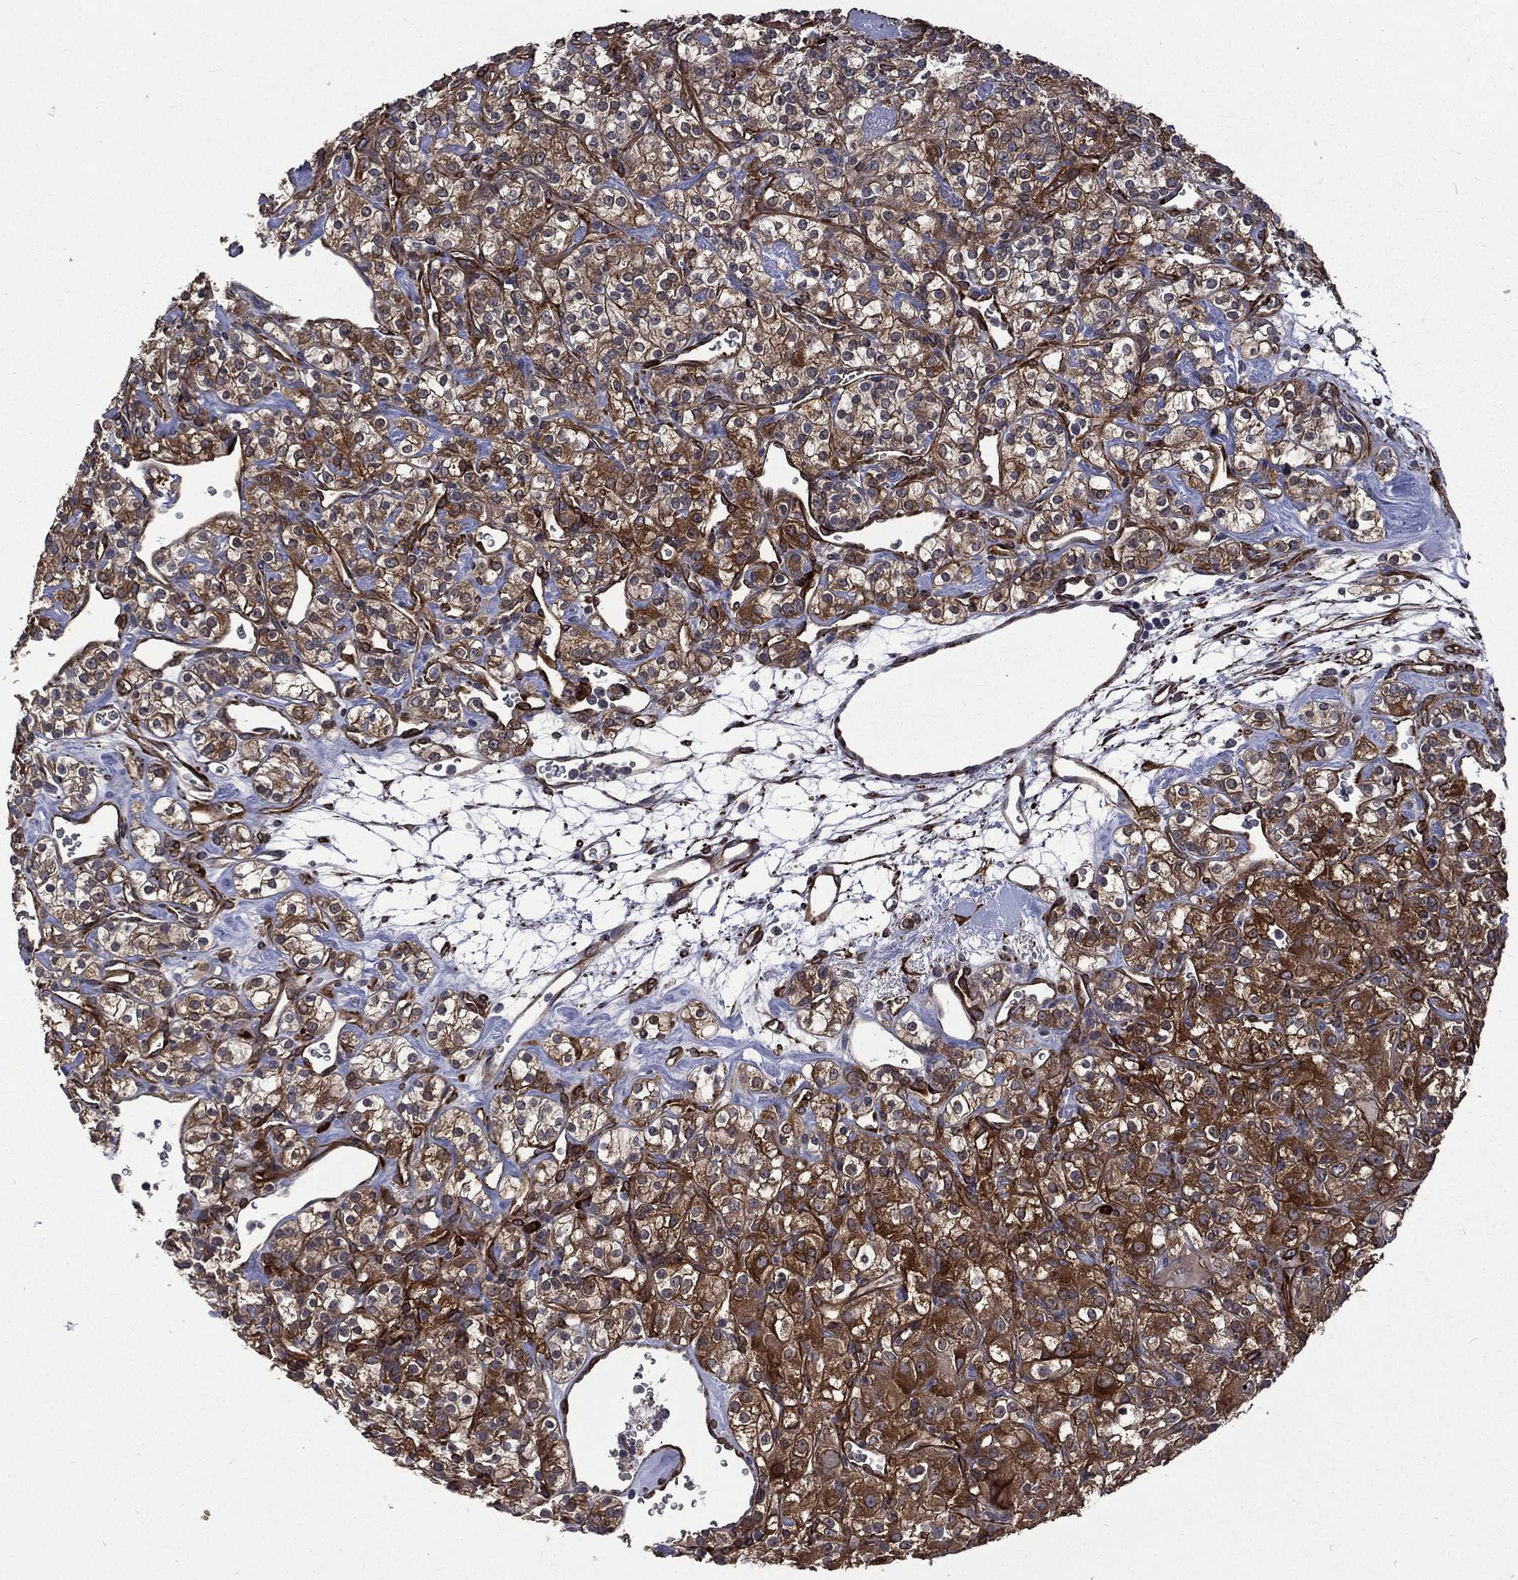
{"staining": {"intensity": "strong", "quantity": ">75%", "location": "cytoplasmic/membranous"}, "tissue": "renal cancer", "cell_type": "Tumor cells", "image_type": "cancer", "snomed": [{"axis": "morphology", "description": "Adenocarcinoma, NOS"}, {"axis": "topography", "description": "Kidney"}], "caption": "IHC (DAB (3,3'-diaminobenzidine)) staining of human renal adenocarcinoma demonstrates strong cytoplasmic/membranous protein expression in about >75% of tumor cells.", "gene": "PPFIBP1", "patient": {"sex": "male", "age": 77}}